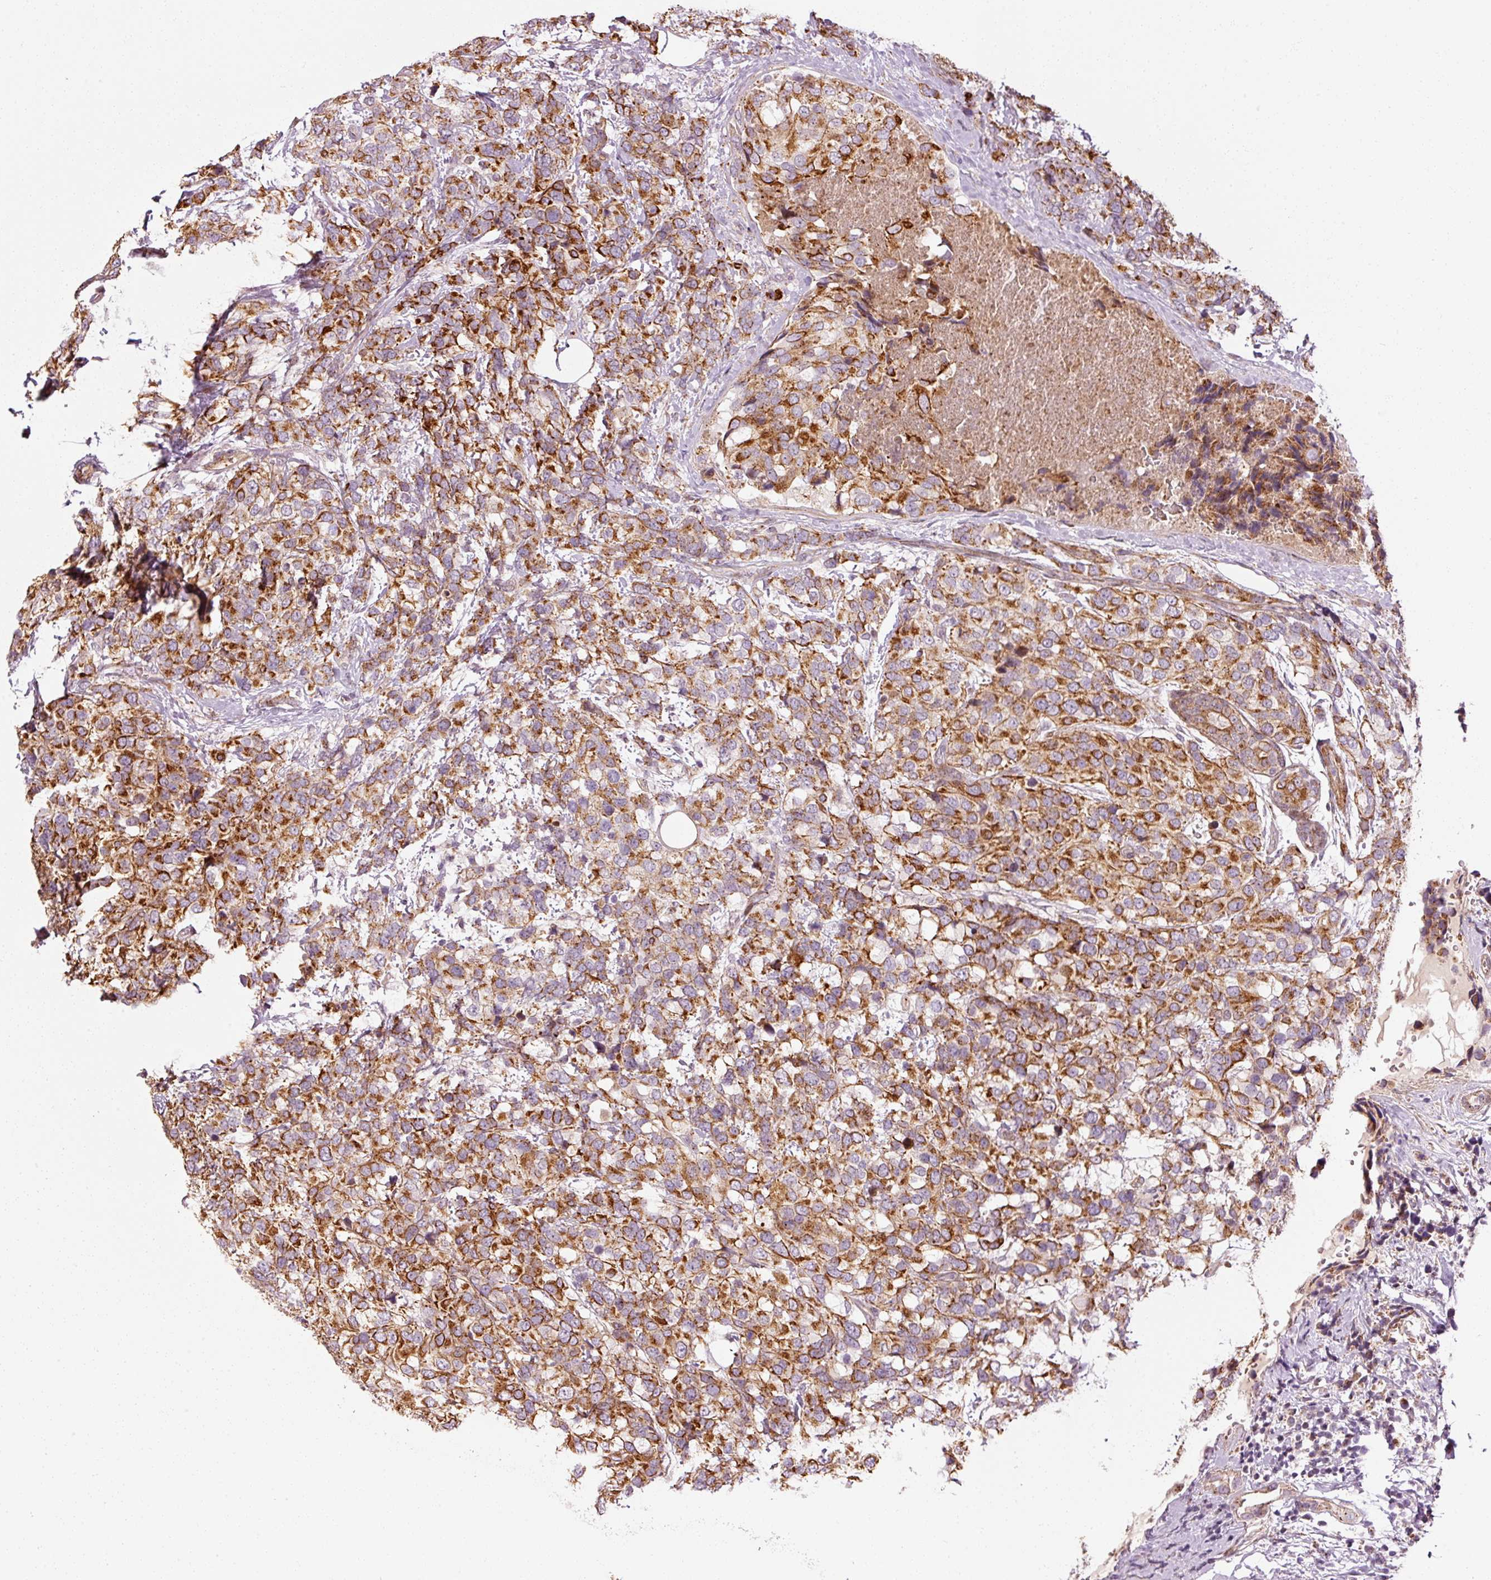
{"staining": {"intensity": "moderate", "quantity": ">75%", "location": "cytoplasmic/membranous"}, "tissue": "breast cancer", "cell_type": "Tumor cells", "image_type": "cancer", "snomed": [{"axis": "morphology", "description": "Lobular carcinoma"}, {"axis": "topography", "description": "Breast"}], "caption": "Immunohistochemistry (IHC) (DAB (3,3'-diaminobenzidine)) staining of human breast lobular carcinoma demonstrates moderate cytoplasmic/membranous protein positivity in approximately >75% of tumor cells.", "gene": "ANKRD20A1", "patient": {"sex": "female", "age": 59}}